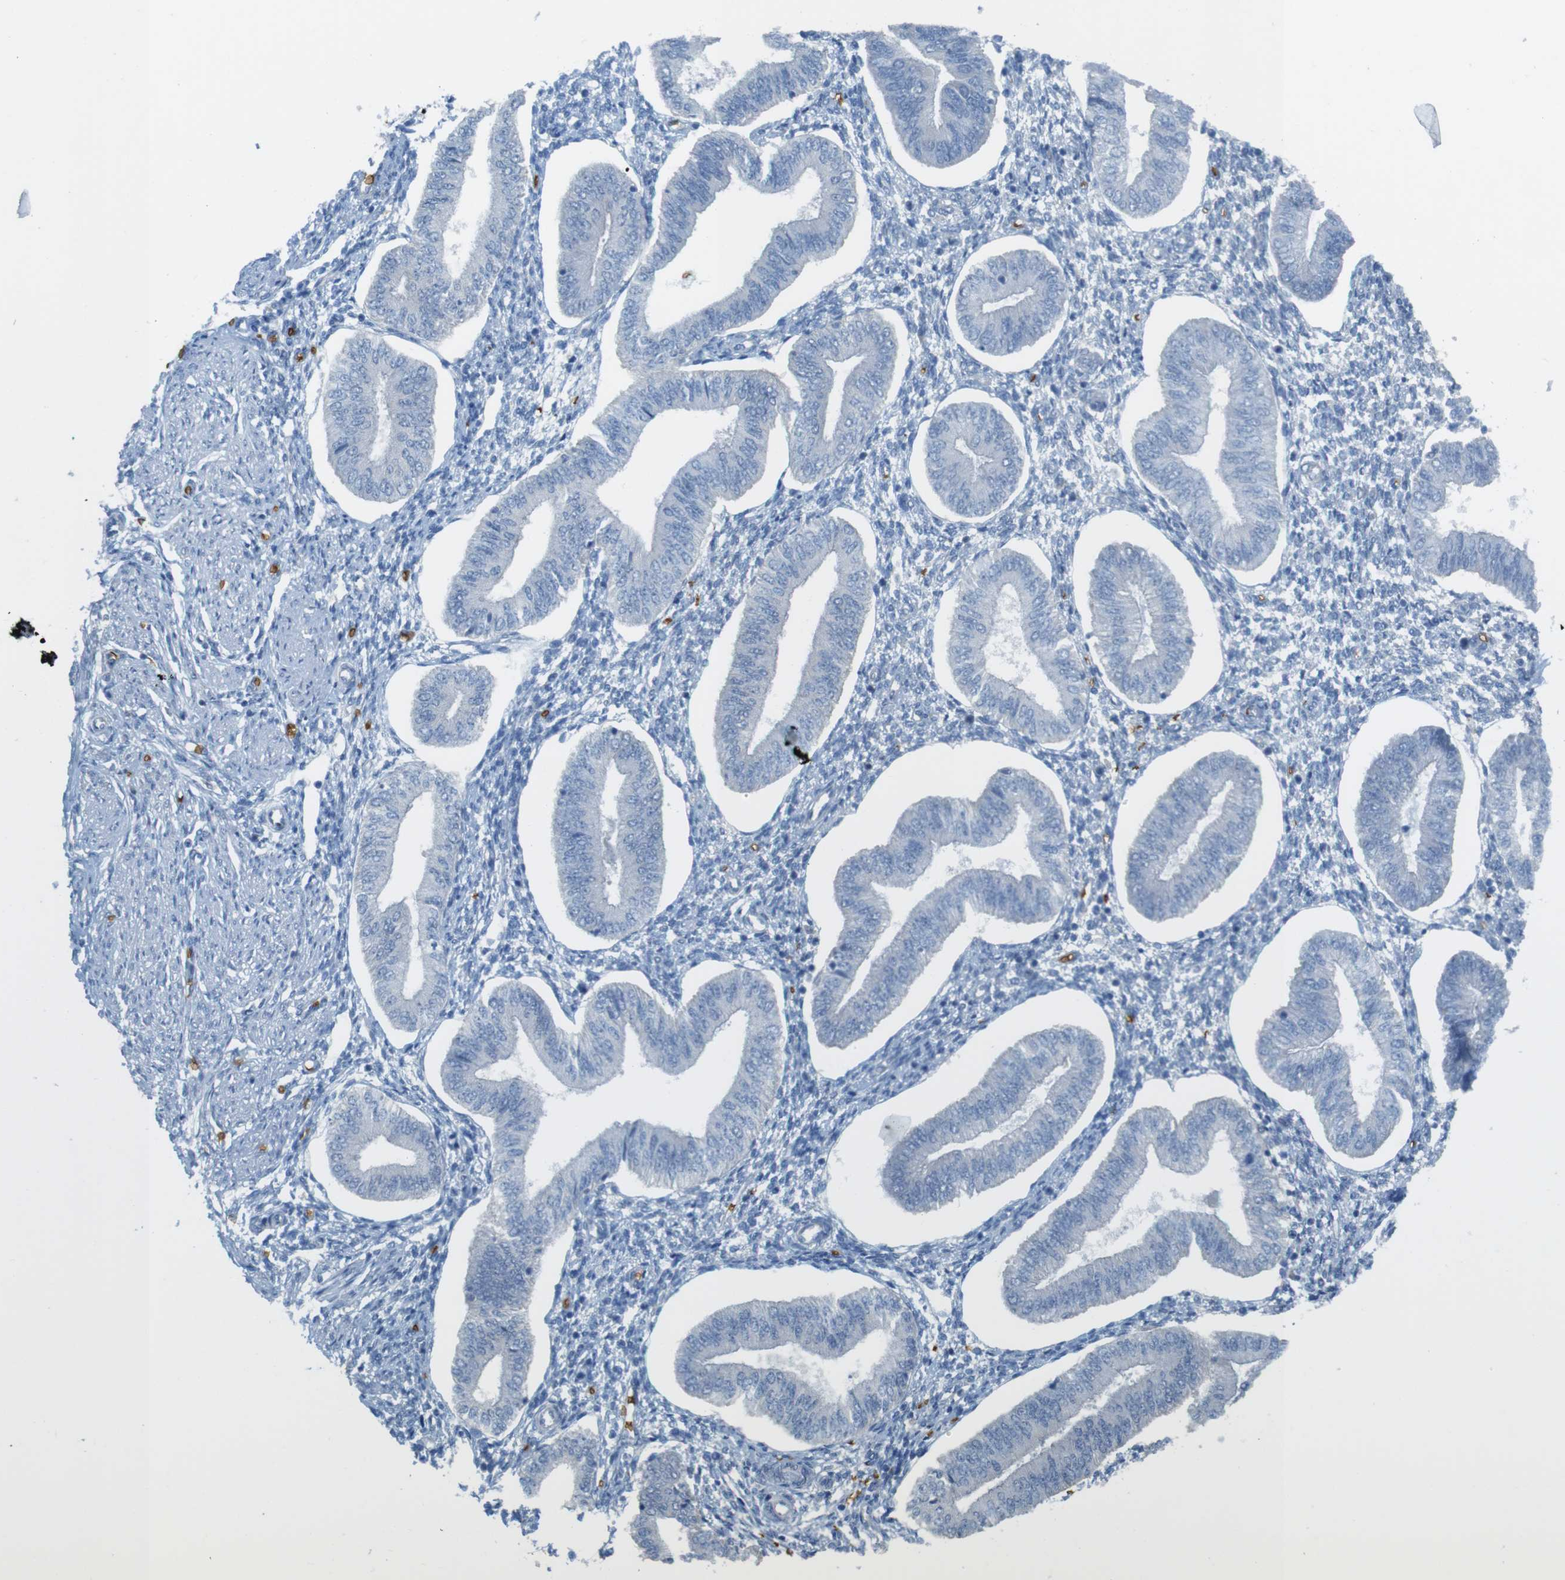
{"staining": {"intensity": "negative", "quantity": "none", "location": "none"}, "tissue": "endometrium", "cell_type": "Cells in endometrial stroma", "image_type": "normal", "snomed": [{"axis": "morphology", "description": "Normal tissue, NOS"}, {"axis": "topography", "description": "Endometrium"}], "caption": "A high-resolution photomicrograph shows IHC staining of unremarkable endometrium, which reveals no significant positivity in cells in endometrial stroma. (IHC, brightfield microscopy, high magnification).", "gene": "GYPA", "patient": {"sex": "female", "age": 50}}